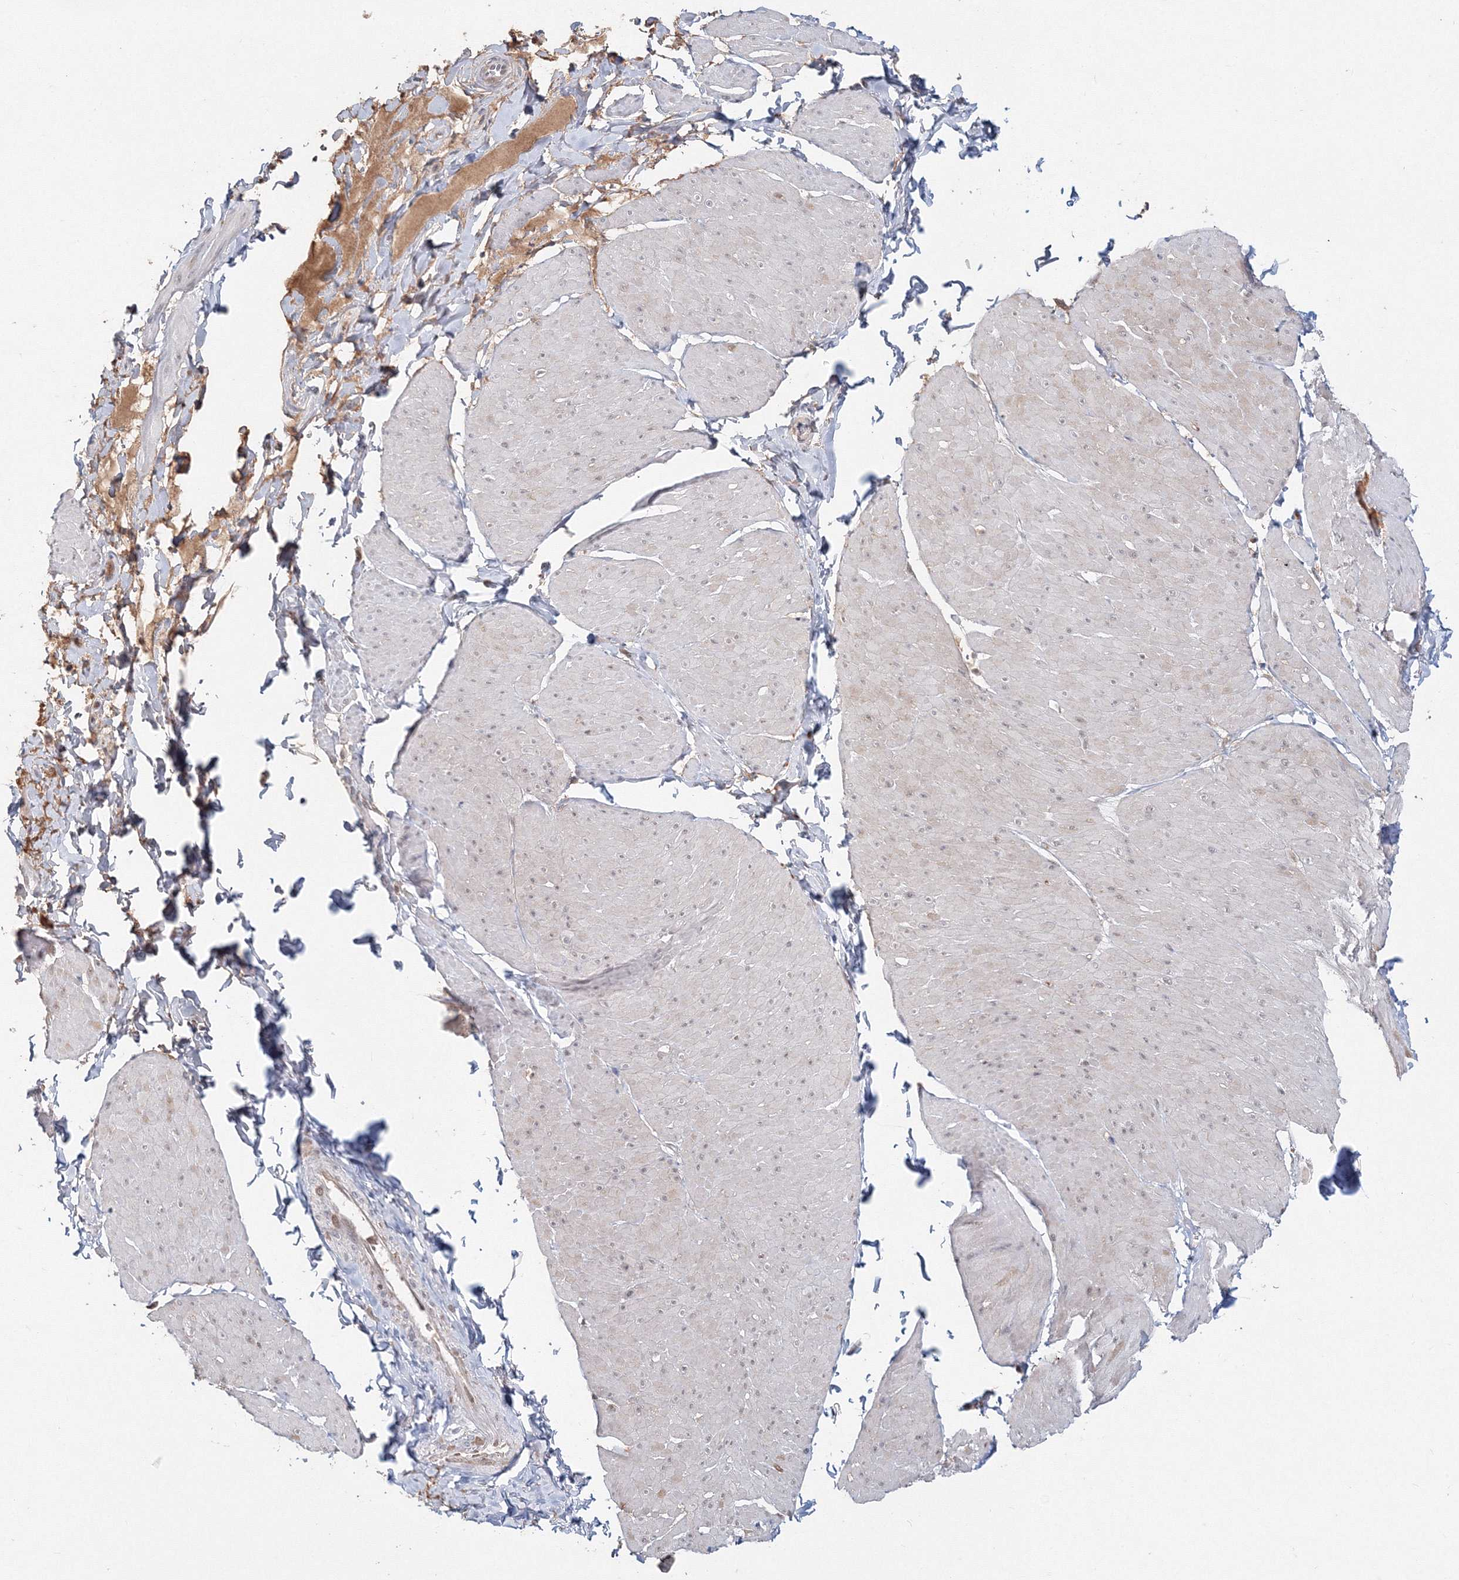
{"staining": {"intensity": "weak", "quantity": ">75%", "location": "cytoplasmic/membranous"}, "tissue": "smooth muscle", "cell_type": "Smooth muscle cells", "image_type": "normal", "snomed": [{"axis": "morphology", "description": "Urothelial carcinoma, High grade"}, {"axis": "topography", "description": "Urinary bladder"}], "caption": "Smooth muscle cells exhibit weak cytoplasmic/membranous positivity in about >75% of cells in unremarkable smooth muscle. Nuclei are stained in blue.", "gene": "IWS1", "patient": {"sex": "male", "age": 46}}